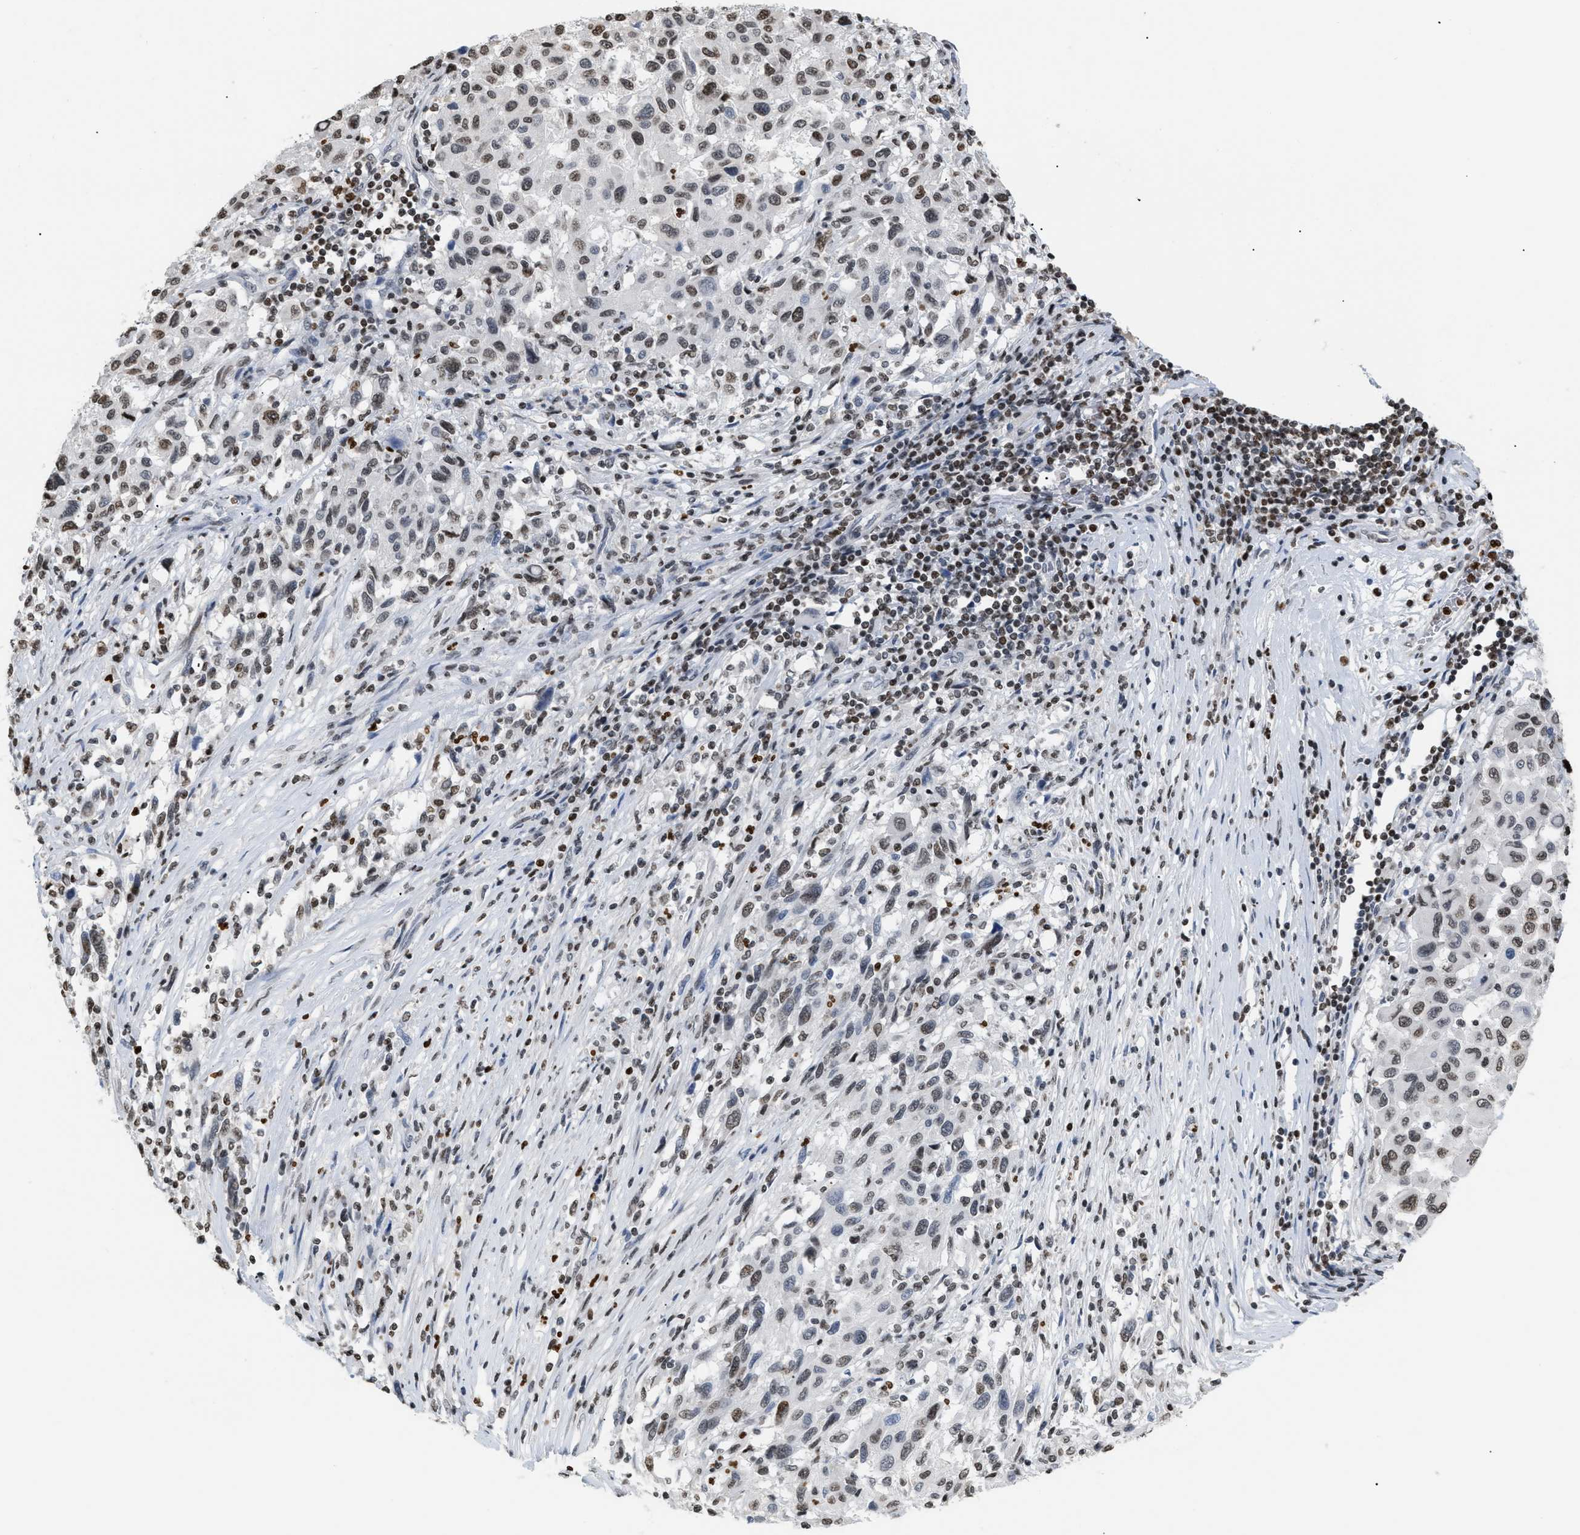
{"staining": {"intensity": "moderate", "quantity": ">75%", "location": "nuclear"}, "tissue": "melanoma", "cell_type": "Tumor cells", "image_type": "cancer", "snomed": [{"axis": "morphology", "description": "Malignant melanoma, Metastatic site"}, {"axis": "topography", "description": "Lymph node"}], "caption": "Immunohistochemical staining of melanoma displays moderate nuclear protein positivity in about >75% of tumor cells. Nuclei are stained in blue.", "gene": "HMGN2", "patient": {"sex": "male", "age": 61}}